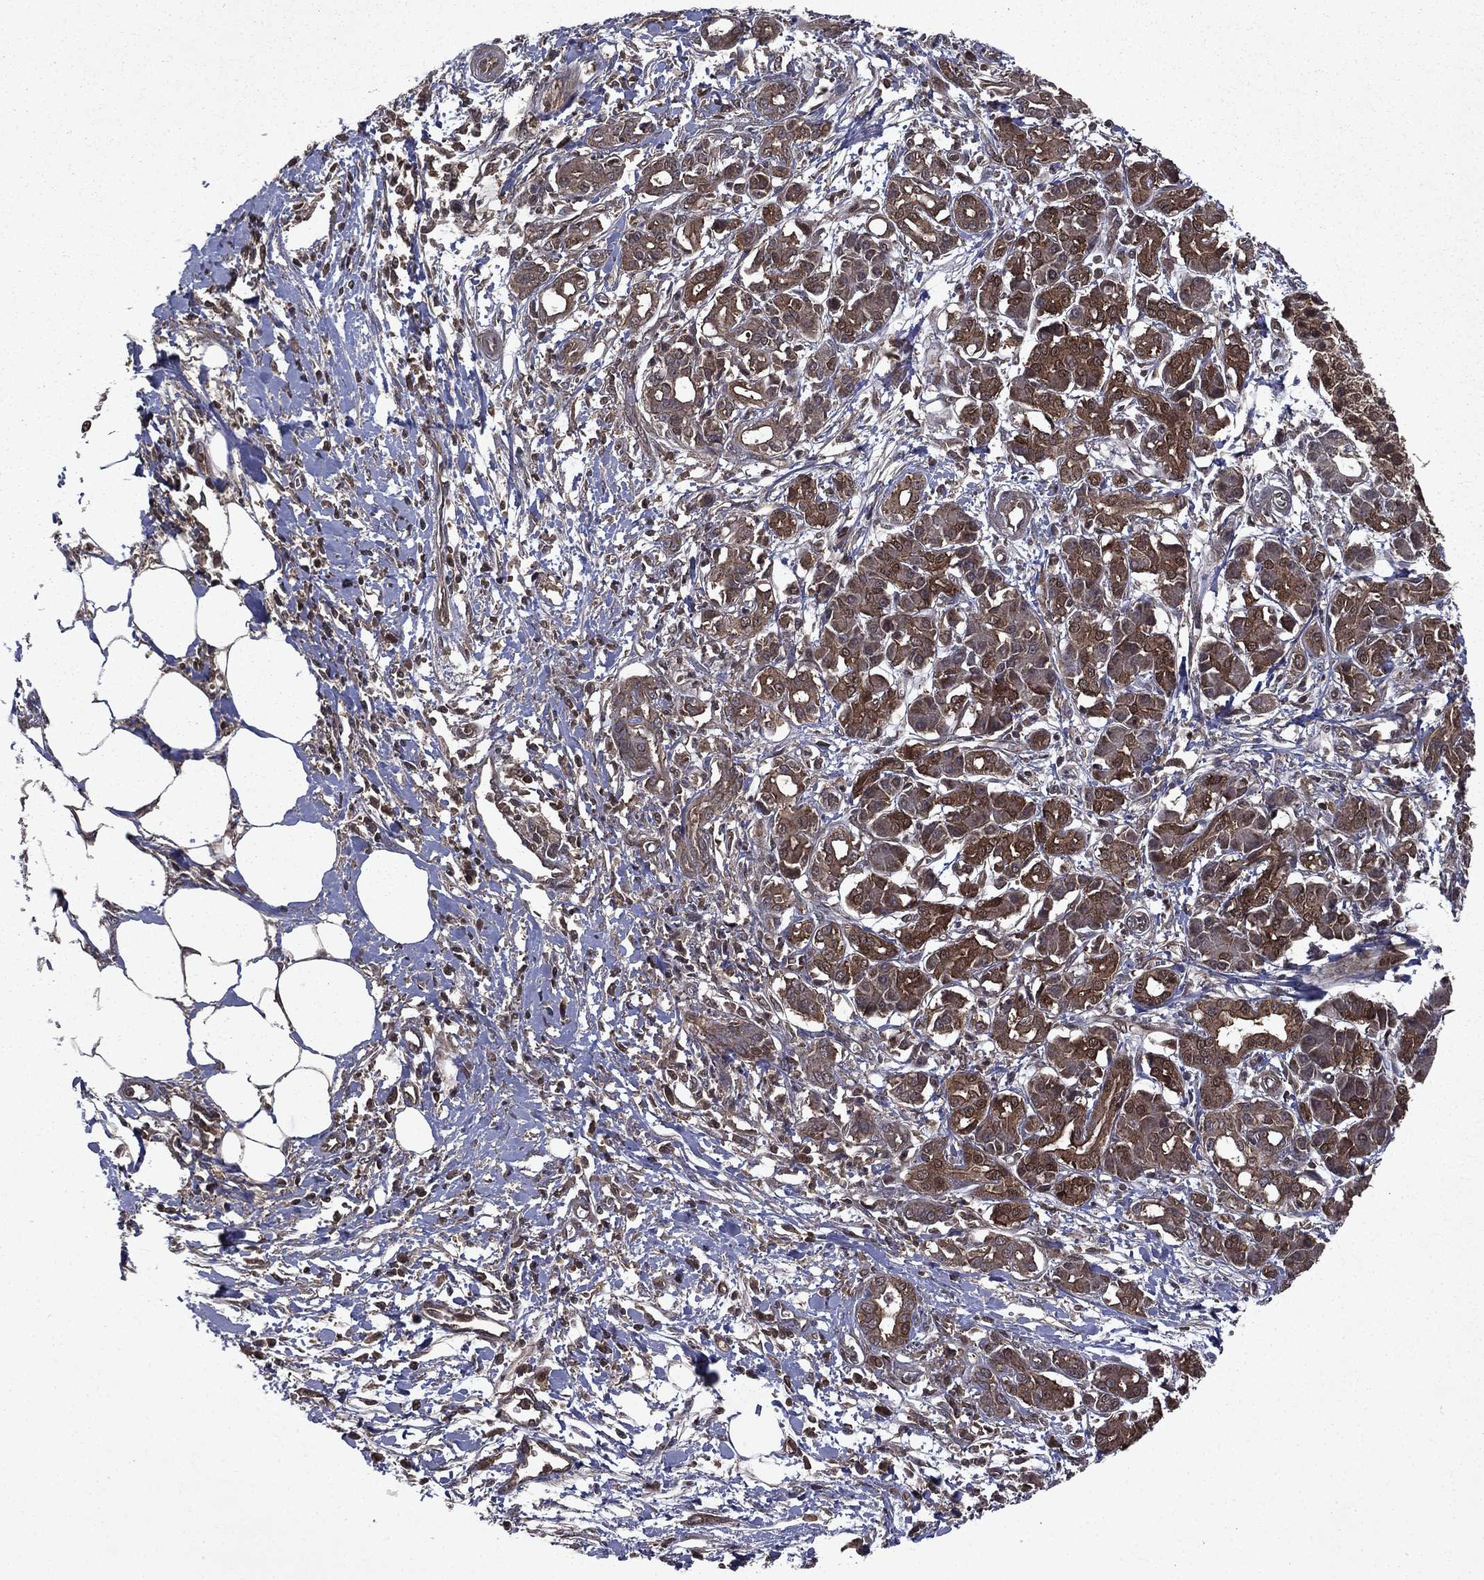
{"staining": {"intensity": "moderate", "quantity": "25%-75%", "location": "cytoplasmic/membranous"}, "tissue": "pancreatic cancer", "cell_type": "Tumor cells", "image_type": "cancer", "snomed": [{"axis": "morphology", "description": "Adenocarcinoma, NOS"}, {"axis": "topography", "description": "Pancreas"}], "caption": "There is medium levels of moderate cytoplasmic/membranous staining in tumor cells of adenocarcinoma (pancreatic), as demonstrated by immunohistochemical staining (brown color).", "gene": "FGD1", "patient": {"sex": "male", "age": 72}}